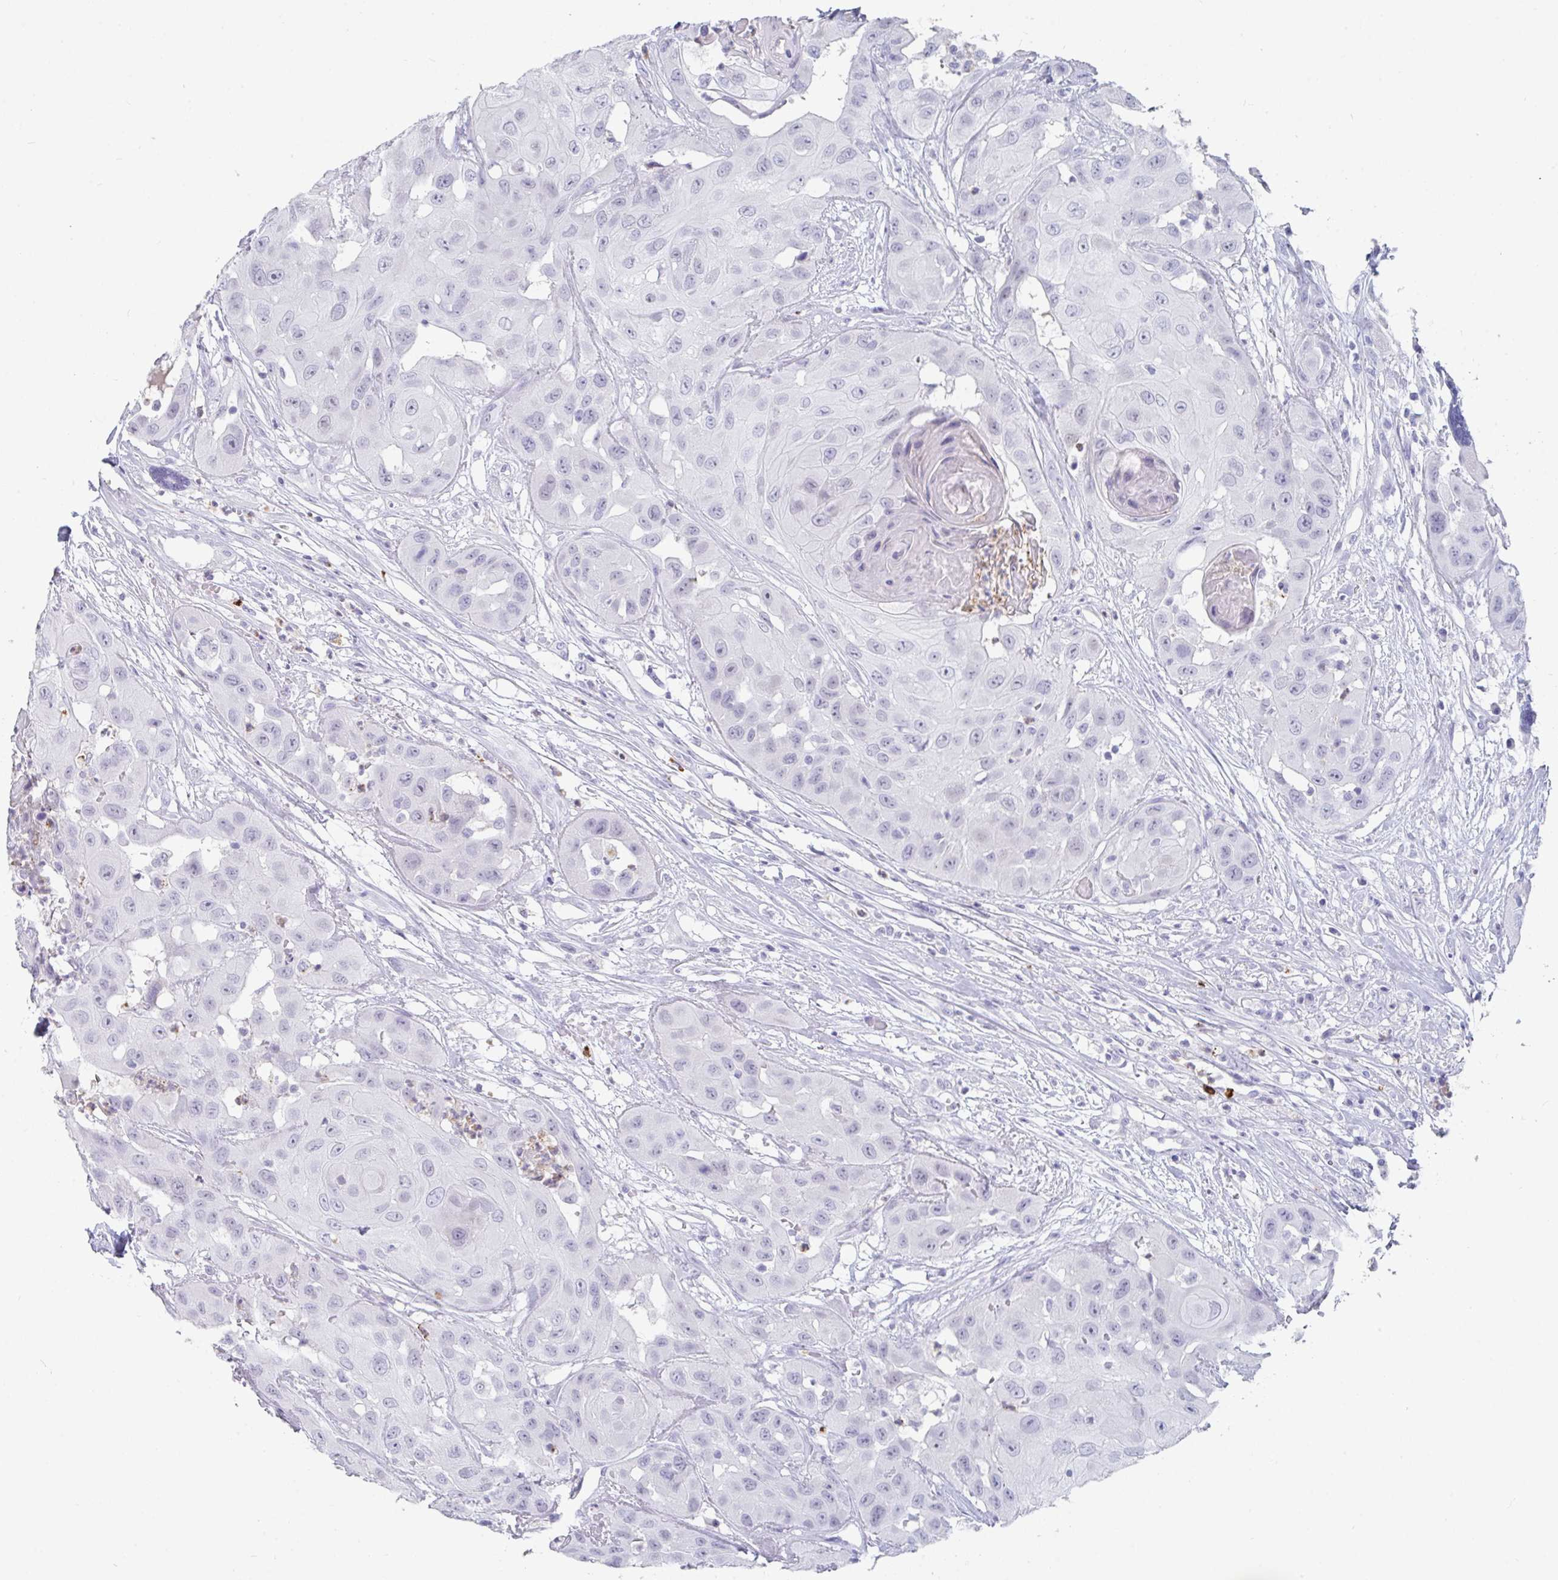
{"staining": {"intensity": "negative", "quantity": "none", "location": "none"}, "tissue": "head and neck cancer", "cell_type": "Tumor cells", "image_type": "cancer", "snomed": [{"axis": "morphology", "description": "Squamous cell carcinoma, NOS"}, {"axis": "topography", "description": "Head-Neck"}], "caption": "IHC of squamous cell carcinoma (head and neck) demonstrates no positivity in tumor cells.", "gene": "RUBCN", "patient": {"sex": "male", "age": 83}}